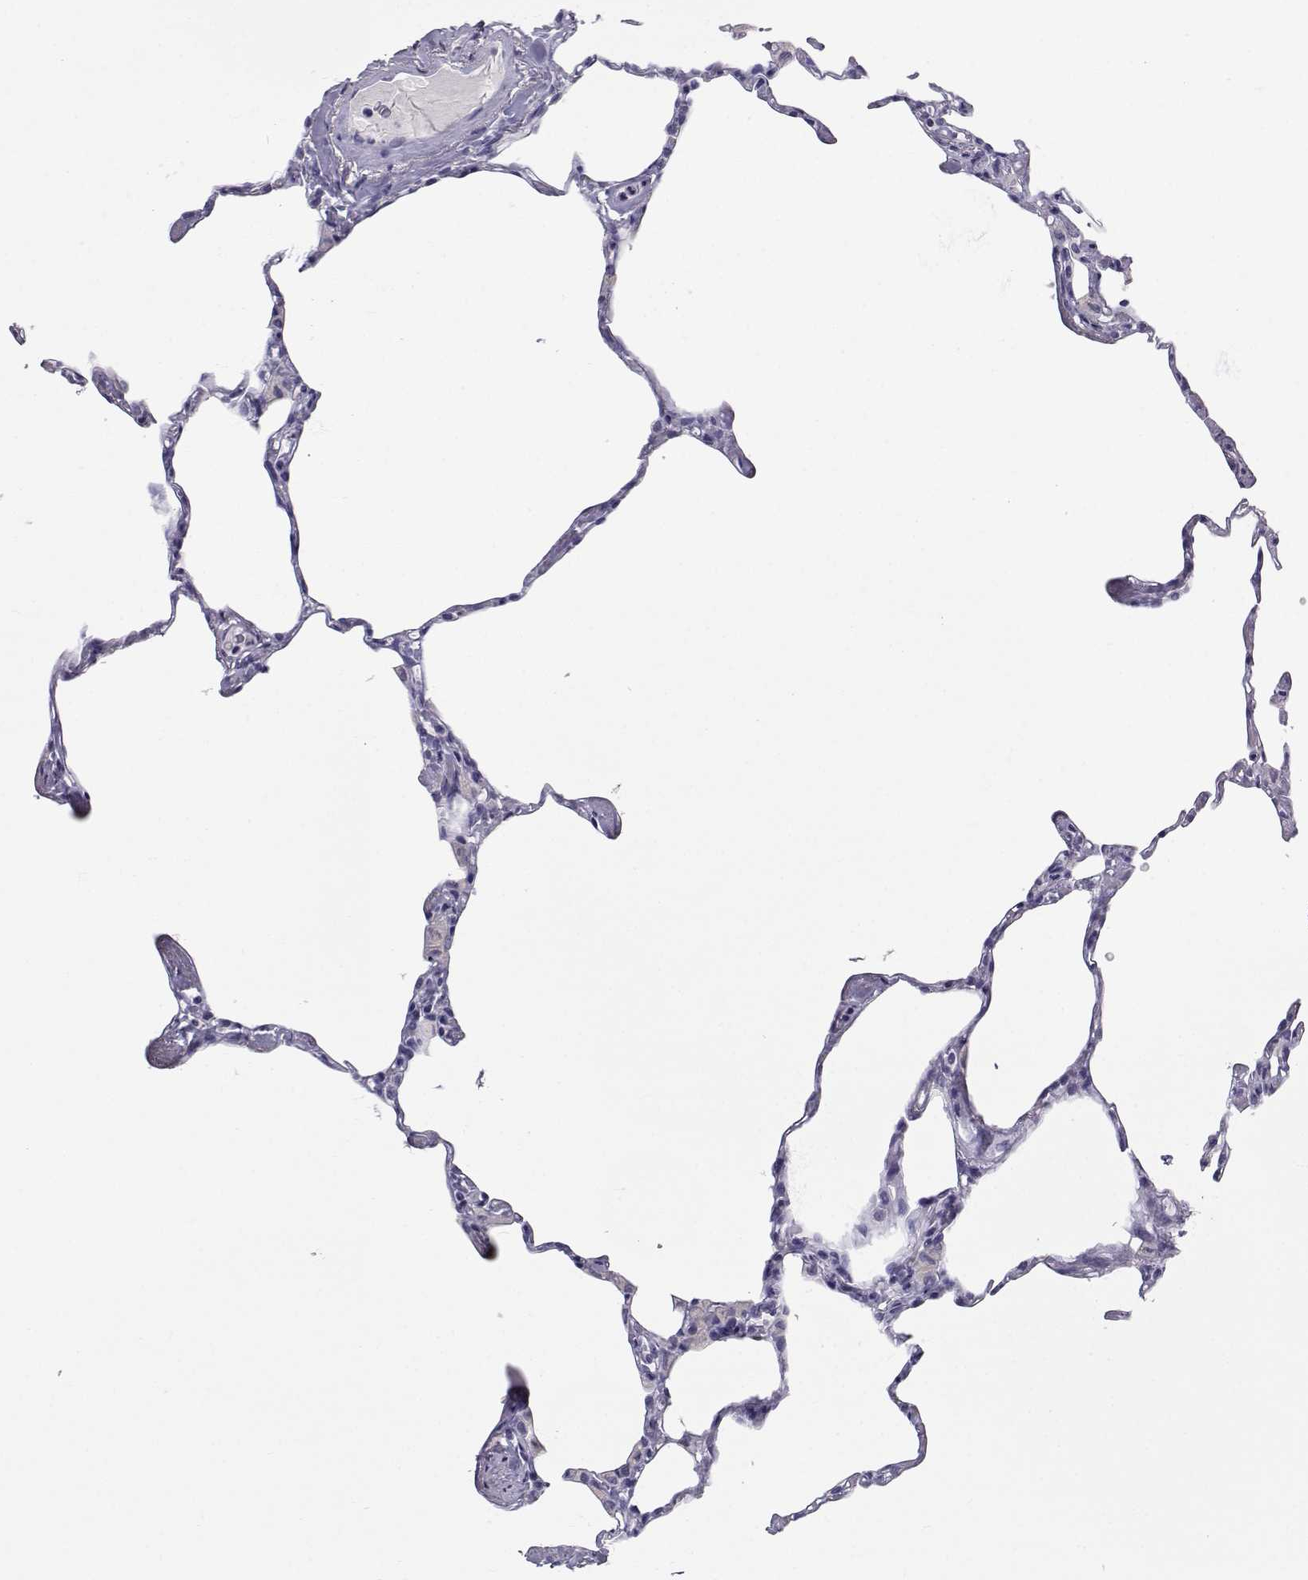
{"staining": {"intensity": "negative", "quantity": "none", "location": "none"}, "tissue": "lung", "cell_type": "Alveolar cells", "image_type": "normal", "snomed": [{"axis": "morphology", "description": "Normal tissue, NOS"}, {"axis": "topography", "description": "Lung"}], "caption": "Protein analysis of unremarkable lung demonstrates no significant staining in alveolar cells. (IHC, brightfield microscopy, high magnification).", "gene": "SLC6A3", "patient": {"sex": "male", "age": 65}}